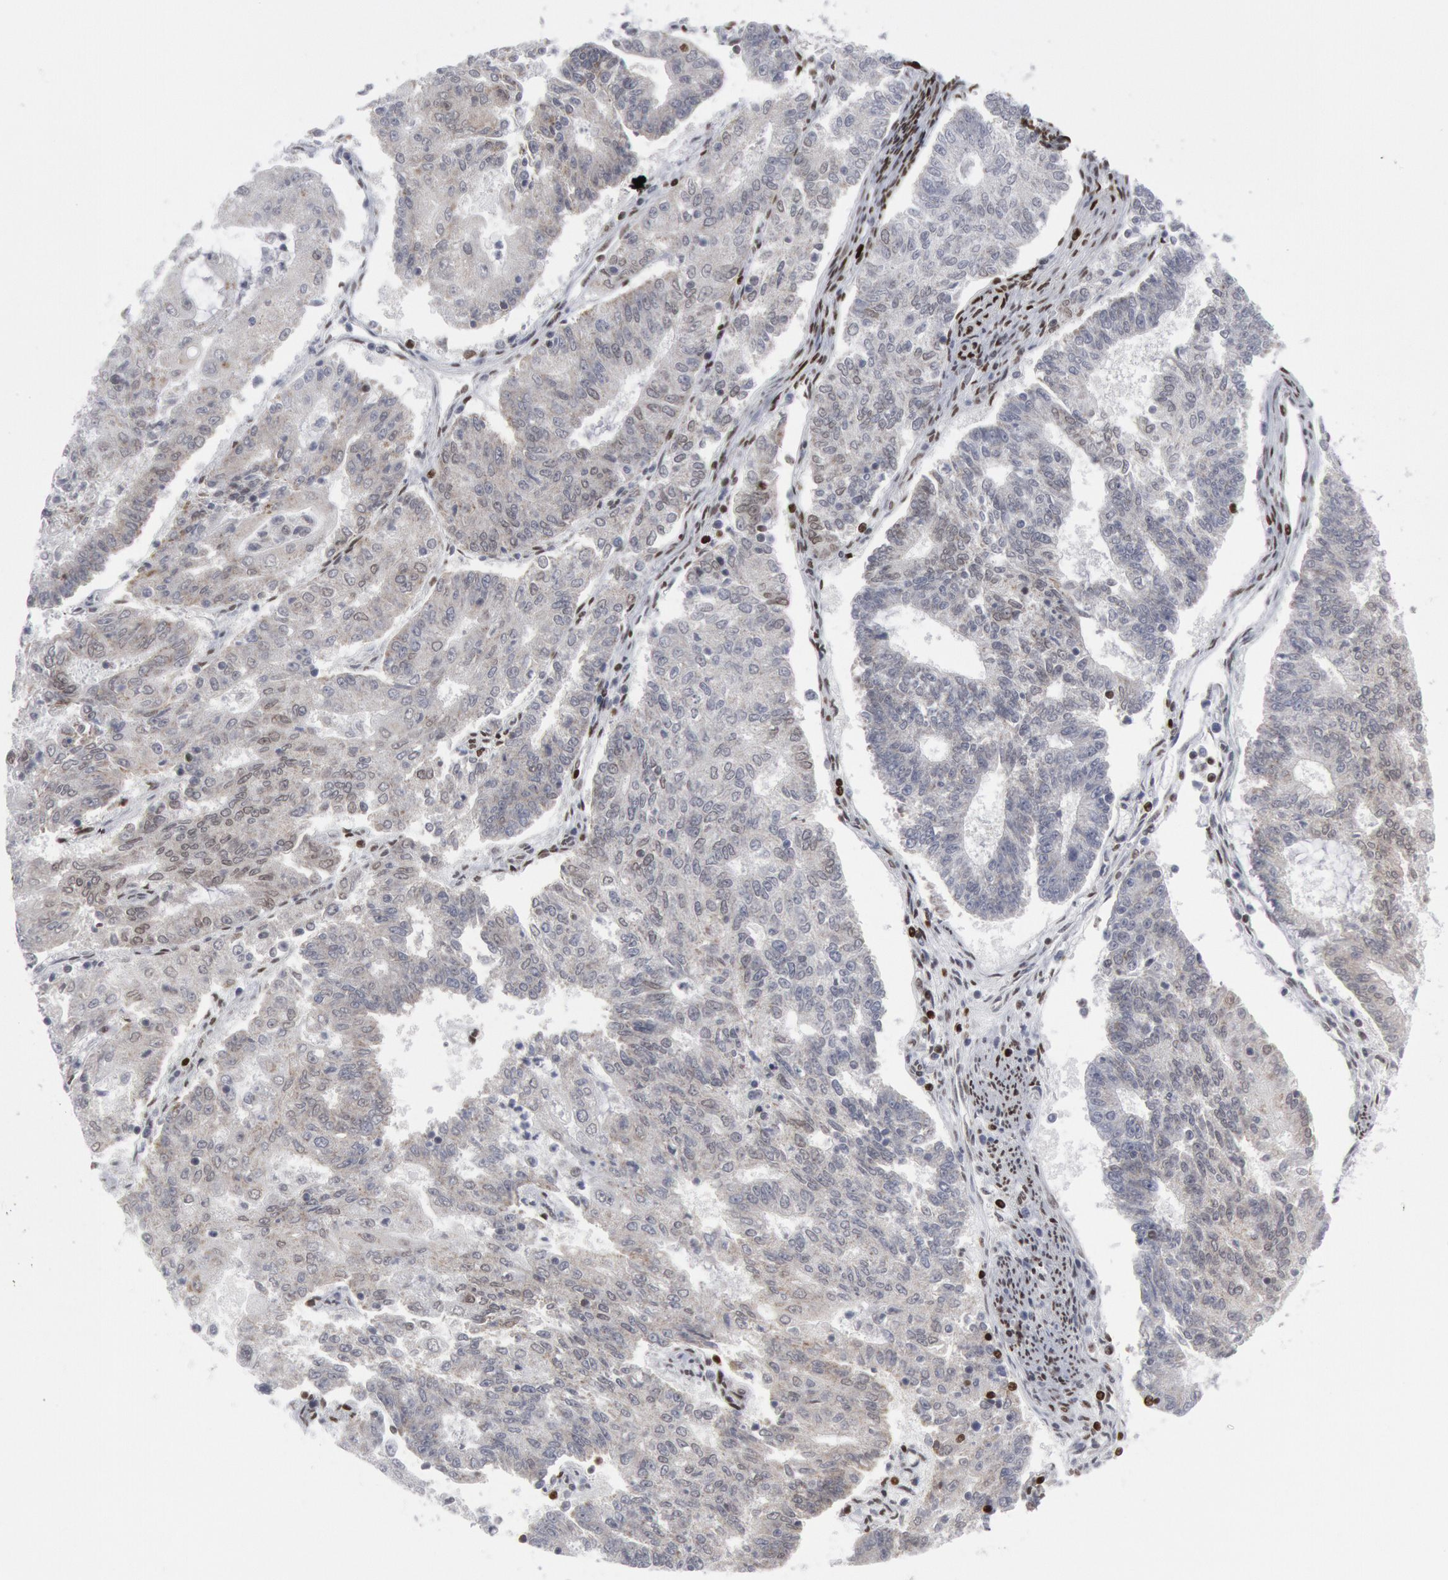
{"staining": {"intensity": "negative", "quantity": "none", "location": "none"}, "tissue": "endometrial cancer", "cell_type": "Tumor cells", "image_type": "cancer", "snomed": [{"axis": "morphology", "description": "Adenocarcinoma, NOS"}, {"axis": "topography", "description": "Endometrium"}], "caption": "Protein analysis of adenocarcinoma (endometrial) displays no significant positivity in tumor cells.", "gene": "MECP2", "patient": {"sex": "female", "age": 56}}